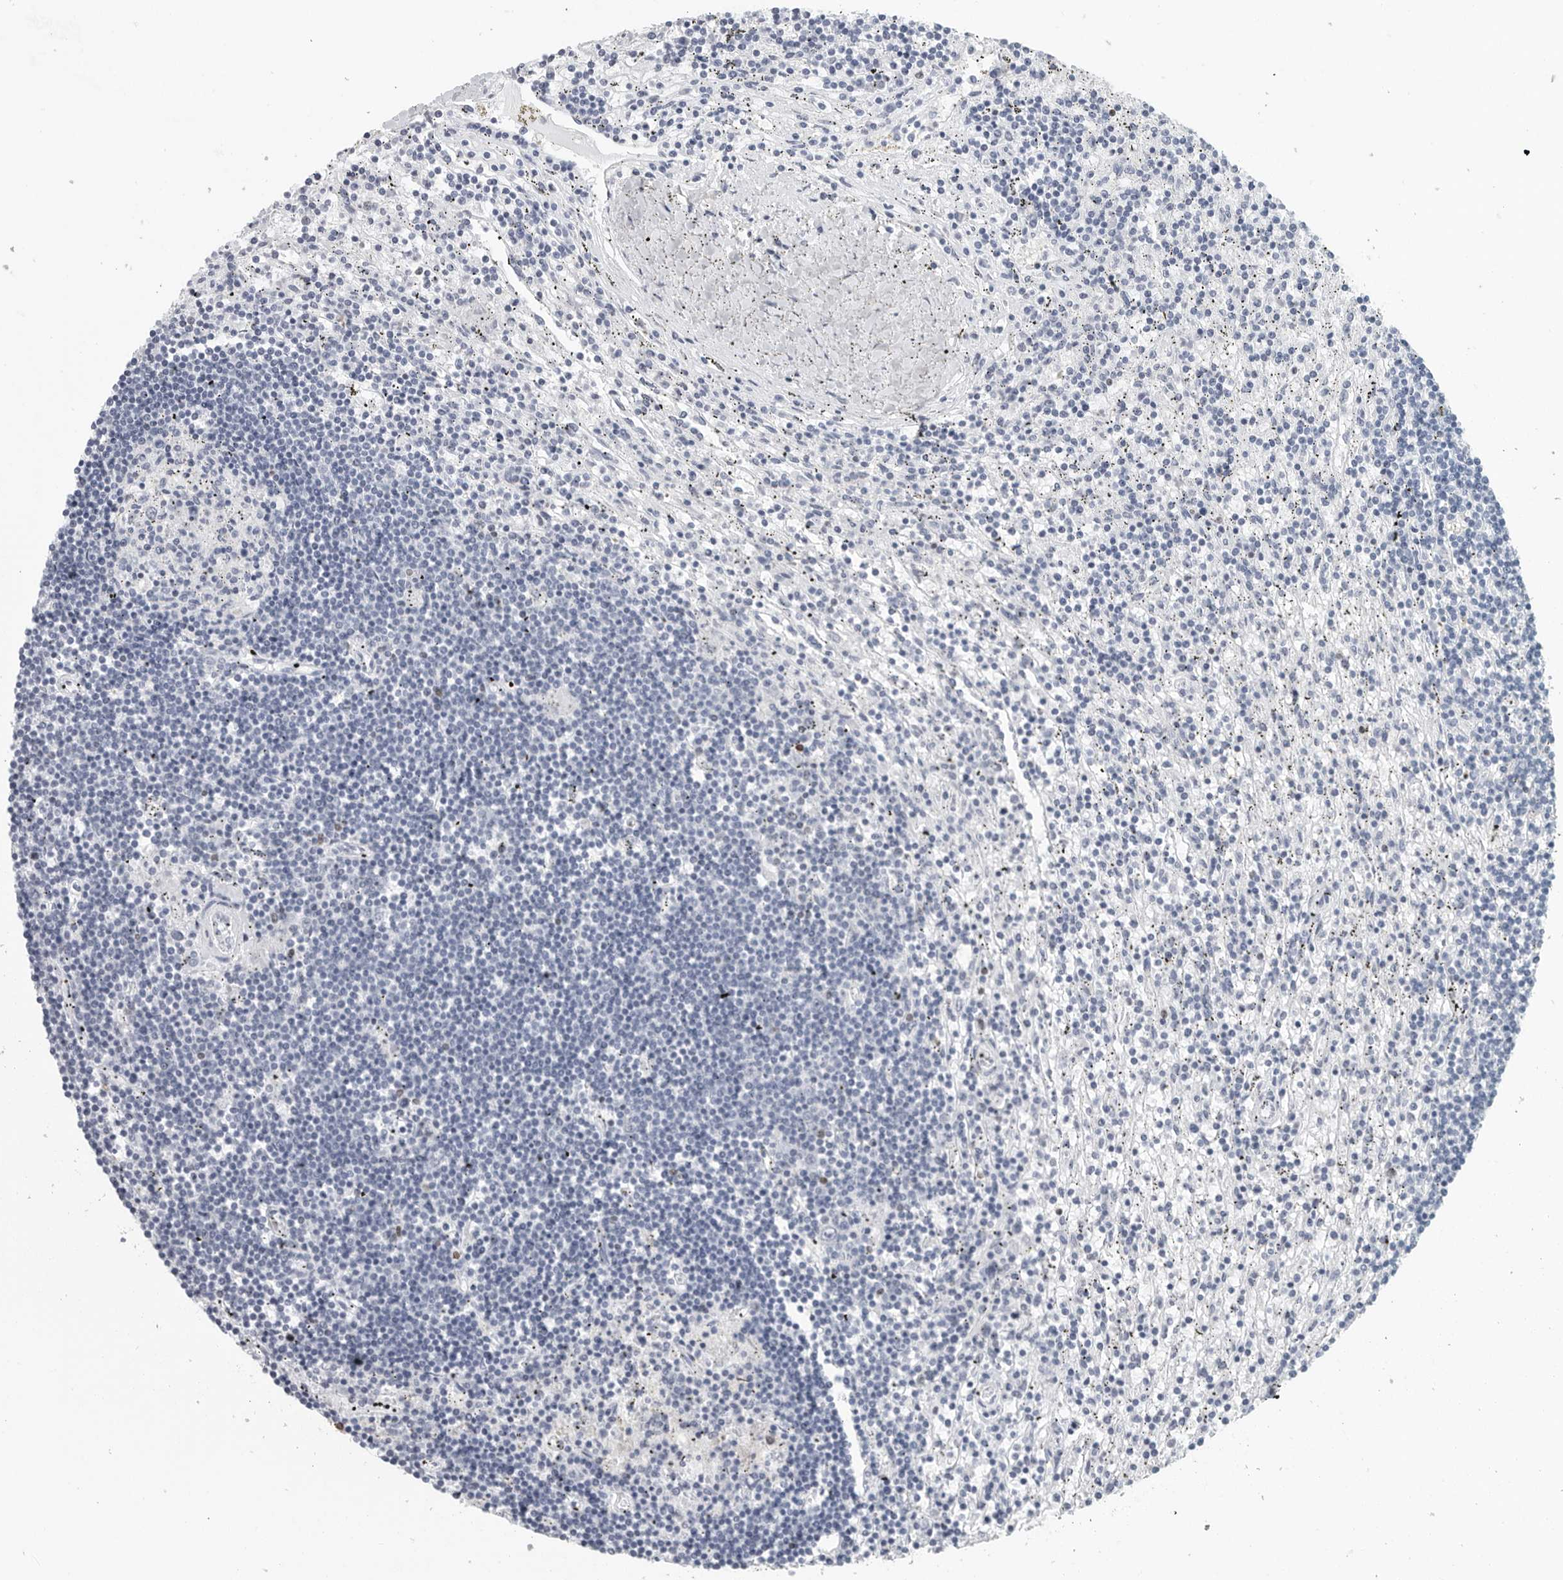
{"staining": {"intensity": "negative", "quantity": "none", "location": "none"}, "tissue": "lymphoma", "cell_type": "Tumor cells", "image_type": "cancer", "snomed": [{"axis": "morphology", "description": "Malignant lymphoma, non-Hodgkin's type, Low grade"}, {"axis": "topography", "description": "Spleen"}], "caption": "DAB (3,3'-diaminobenzidine) immunohistochemical staining of lymphoma shows no significant expression in tumor cells.", "gene": "SATB2", "patient": {"sex": "male", "age": 76}}